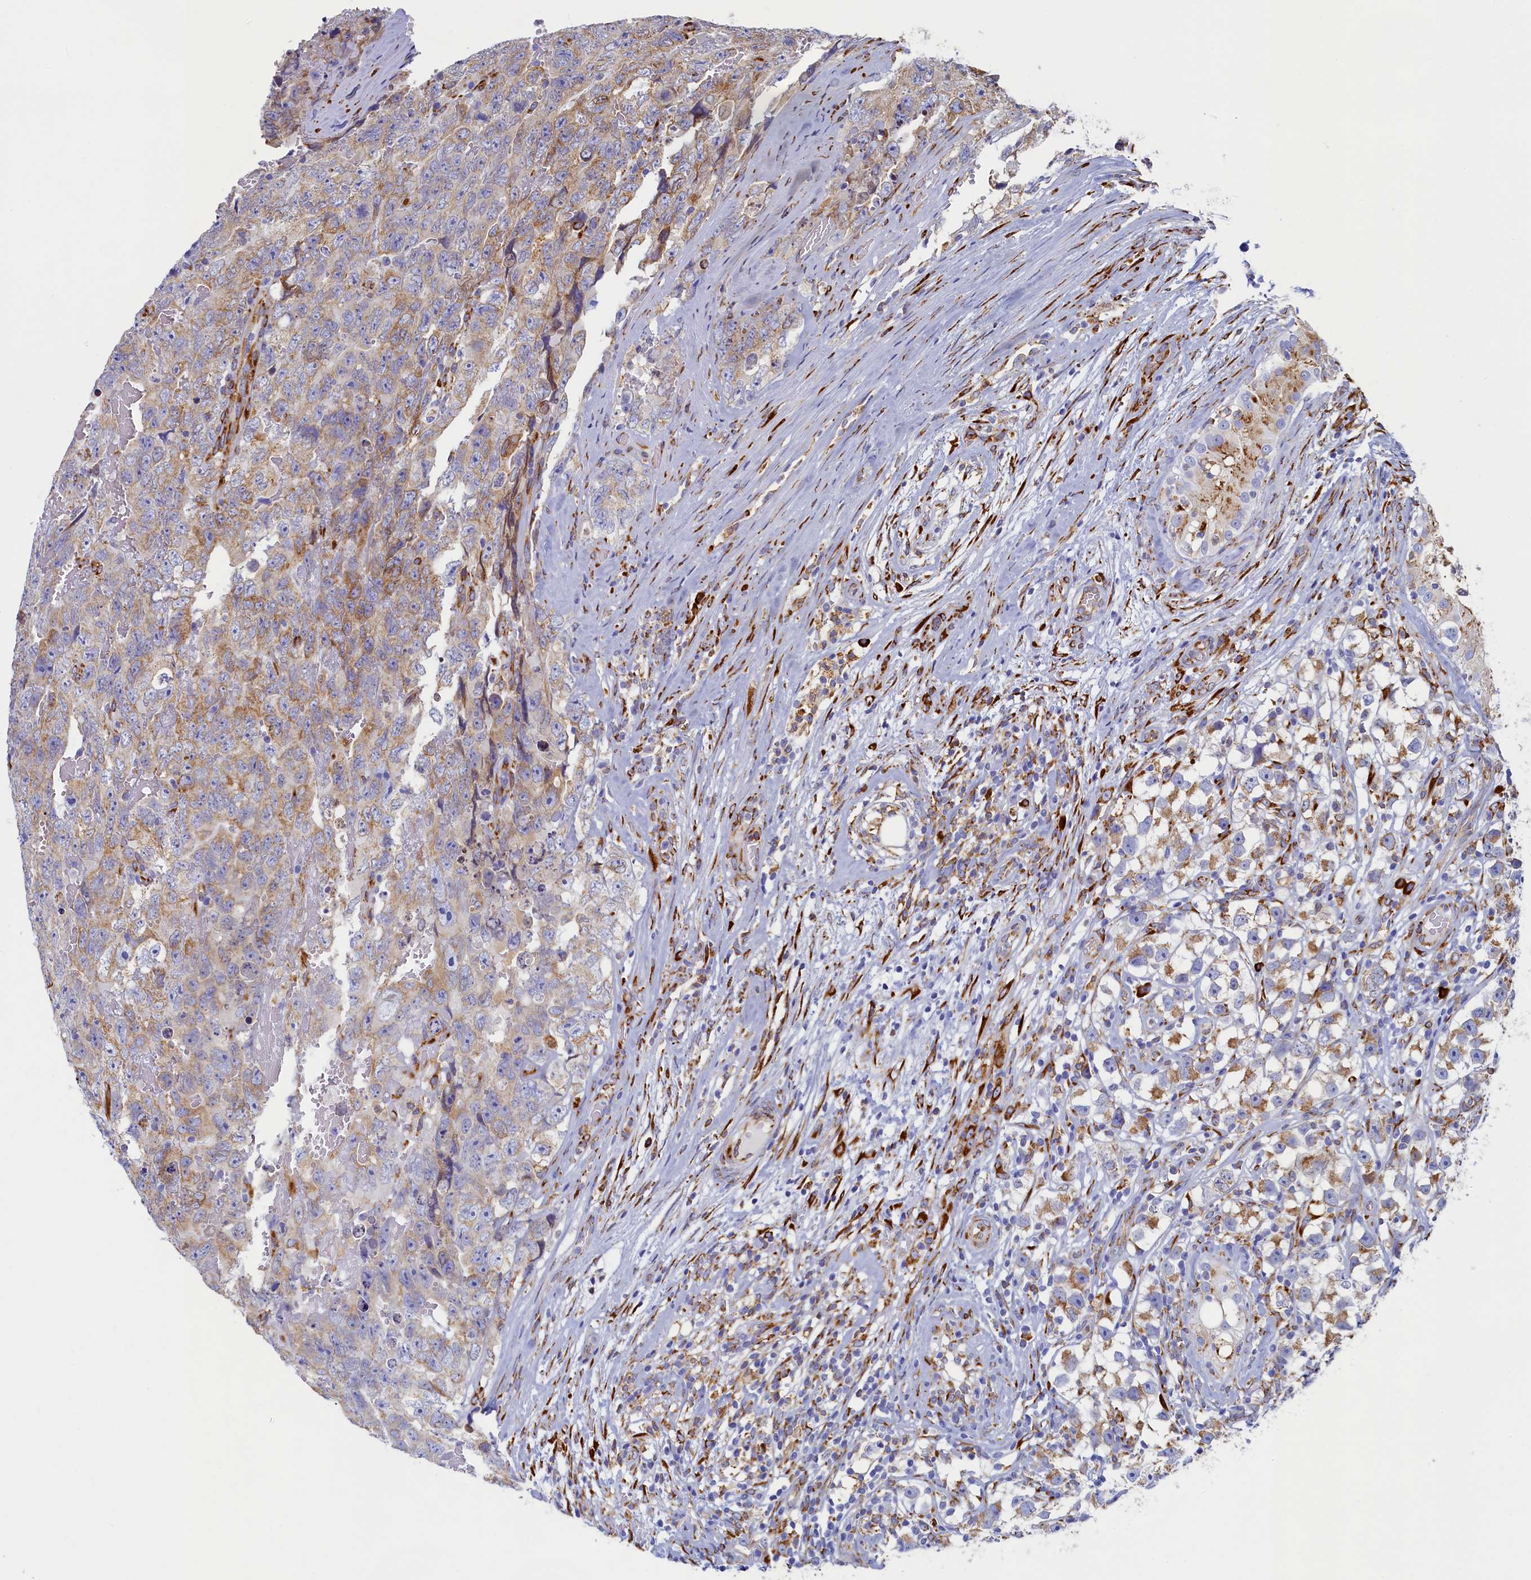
{"staining": {"intensity": "moderate", "quantity": ">75%", "location": "cytoplasmic/membranous"}, "tissue": "testis cancer", "cell_type": "Tumor cells", "image_type": "cancer", "snomed": [{"axis": "morphology", "description": "Carcinoma, Embryonal, NOS"}, {"axis": "topography", "description": "Testis"}], "caption": "Human embryonal carcinoma (testis) stained for a protein (brown) shows moderate cytoplasmic/membranous positive expression in approximately >75% of tumor cells.", "gene": "TMEM18", "patient": {"sex": "male", "age": 45}}